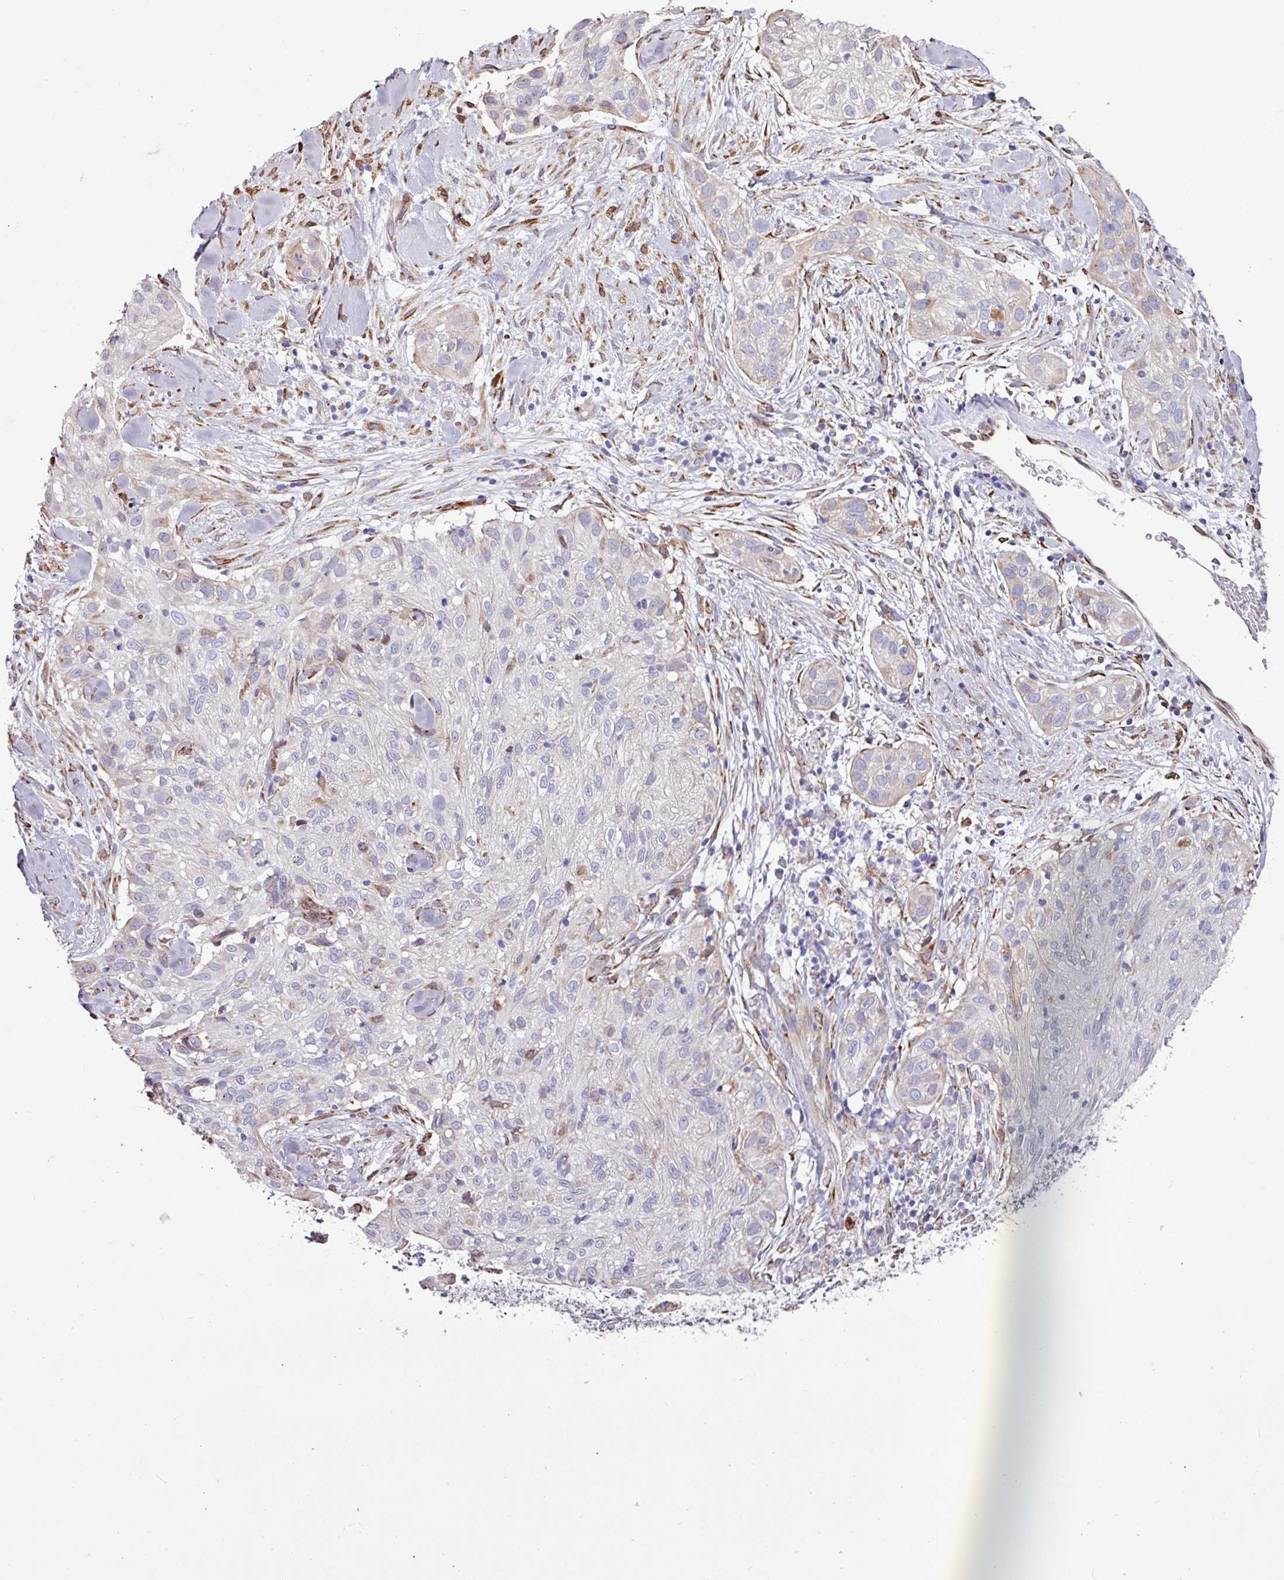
{"staining": {"intensity": "negative", "quantity": "none", "location": "none"}, "tissue": "skin cancer", "cell_type": "Tumor cells", "image_type": "cancer", "snomed": [{"axis": "morphology", "description": "Squamous cell carcinoma, NOS"}, {"axis": "topography", "description": "Skin"}], "caption": "DAB immunohistochemical staining of skin cancer demonstrates no significant staining in tumor cells.", "gene": "PPP1R35", "patient": {"sex": "male", "age": 82}}